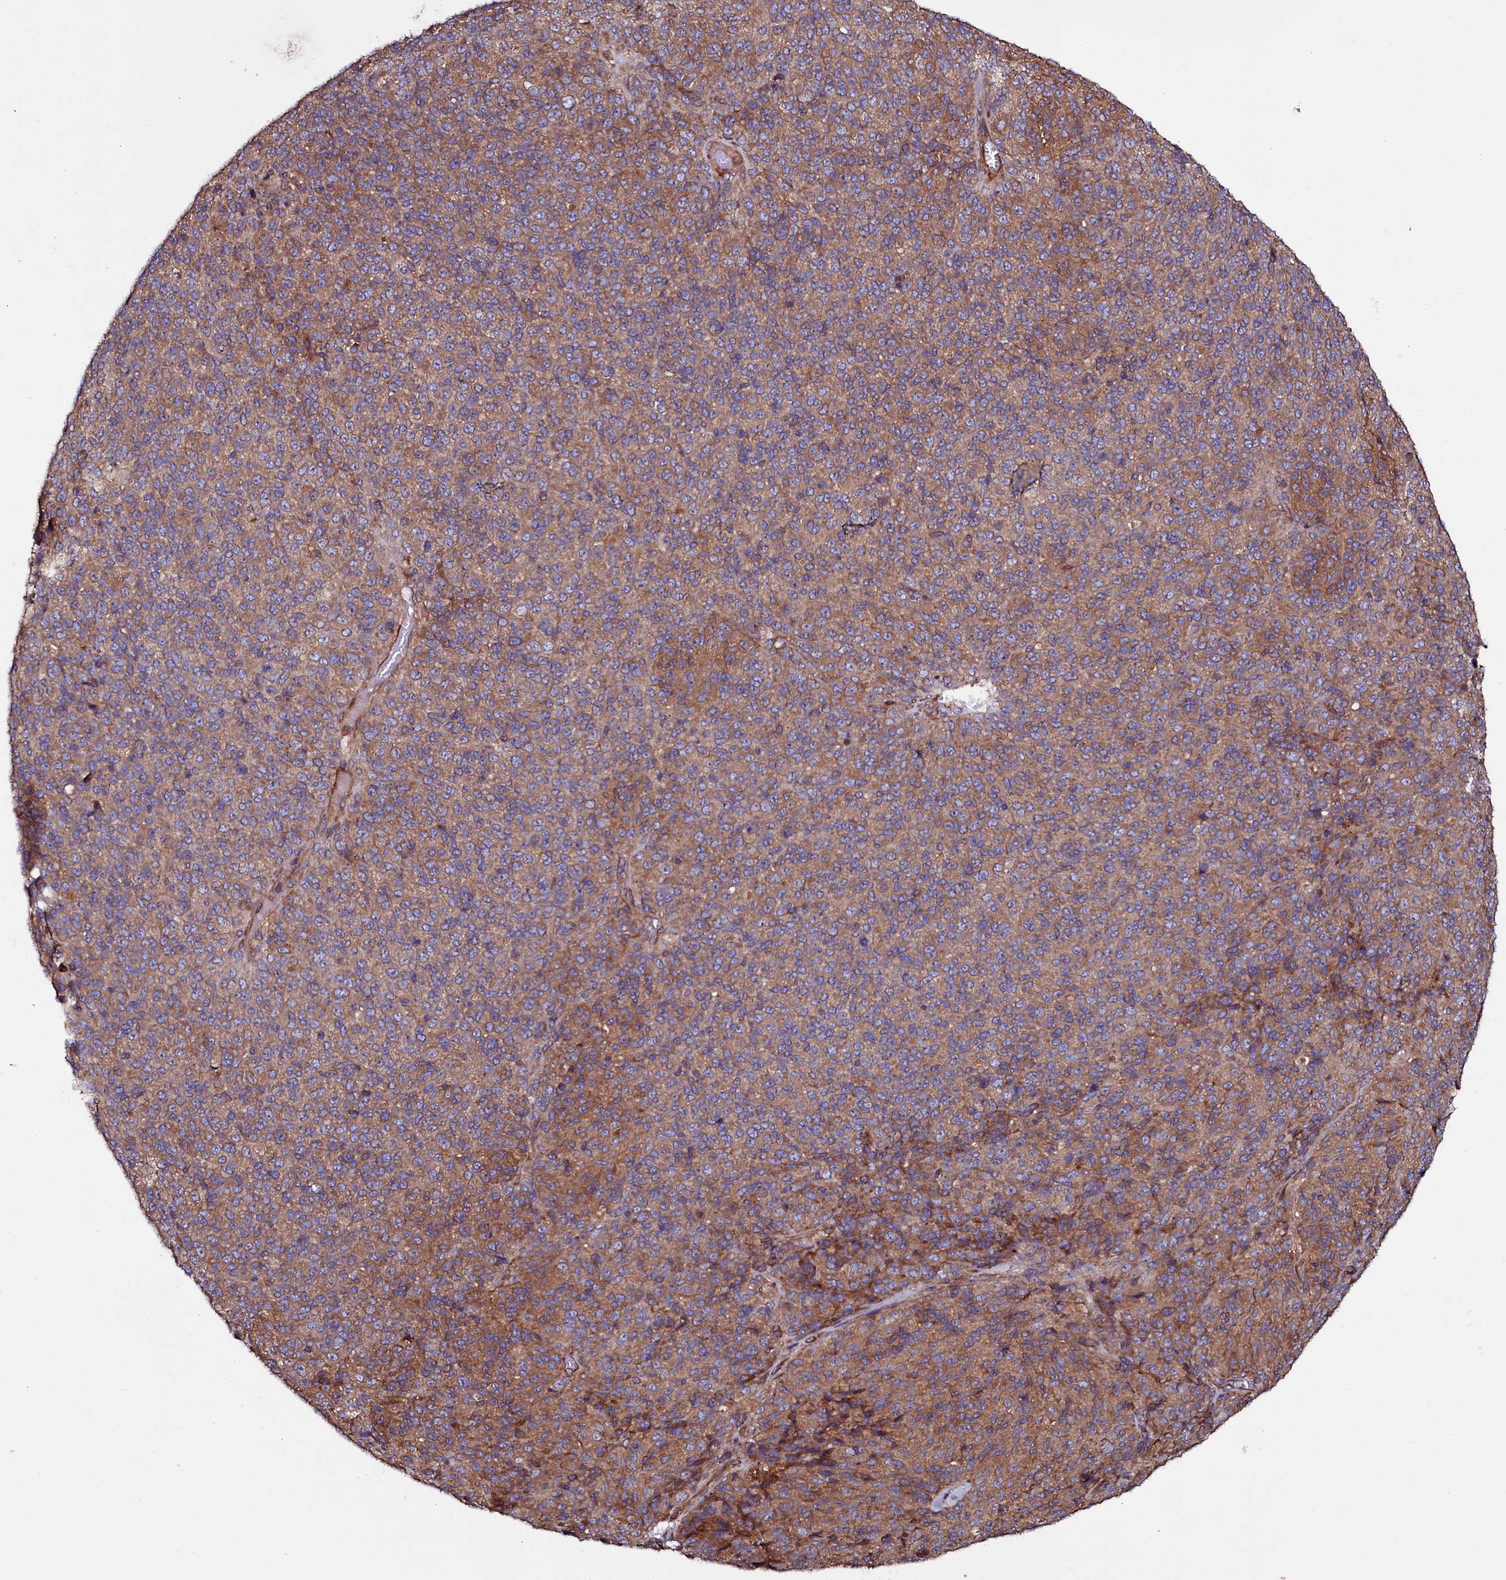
{"staining": {"intensity": "moderate", "quantity": ">75%", "location": "cytoplasmic/membranous"}, "tissue": "melanoma", "cell_type": "Tumor cells", "image_type": "cancer", "snomed": [{"axis": "morphology", "description": "Malignant melanoma, Metastatic site"}, {"axis": "topography", "description": "Brain"}], "caption": "Brown immunohistochemical staining in human melanoma displays moderate cytoplasmic/membranous expression in about >75% of tumor cells. The staining was performed using DAB, with brown indicating positive protein expression. Nuclei are stained blue with hematoxylin.", "gene": "USPL1", "patient": {"sex": "female", "age": 56}}